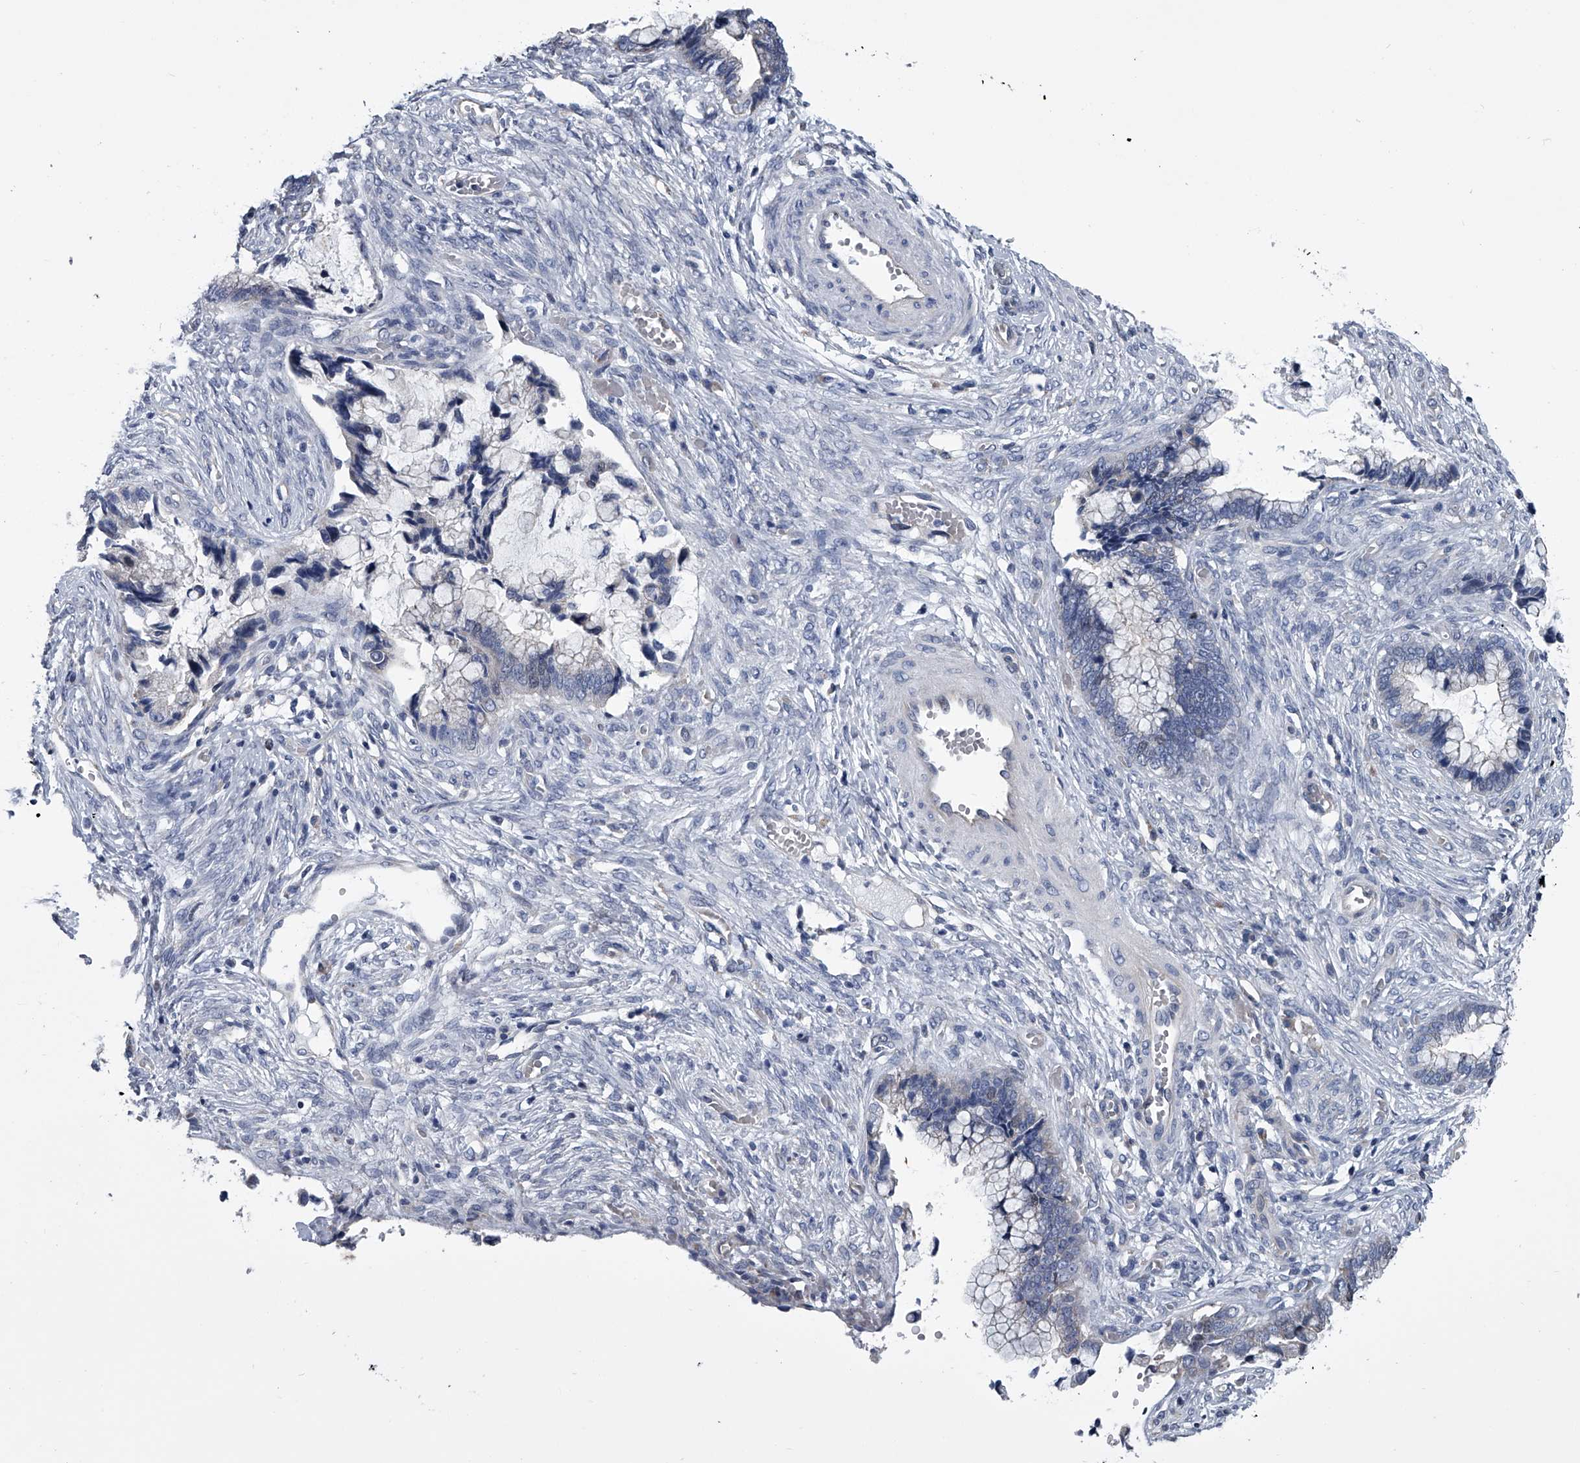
{"staining": {"intensity": "negative", "quantity": "none", "location": "none"}, "tissue": "cervical cancer", "cell_type": "Tumor cells", "image_type": "cancer", "snomed": [{"axis": "morphology", "description": "Adenocarcinoma, NOS"}, {"axis": "topography", "description": "Cervix"}], "caption": "IHC of cervical cancer (adenocarcinoma) exhibits no staining in tumor cells.", "gene": "ABCG1", "patient": {"sex": "female", "age": 44}}